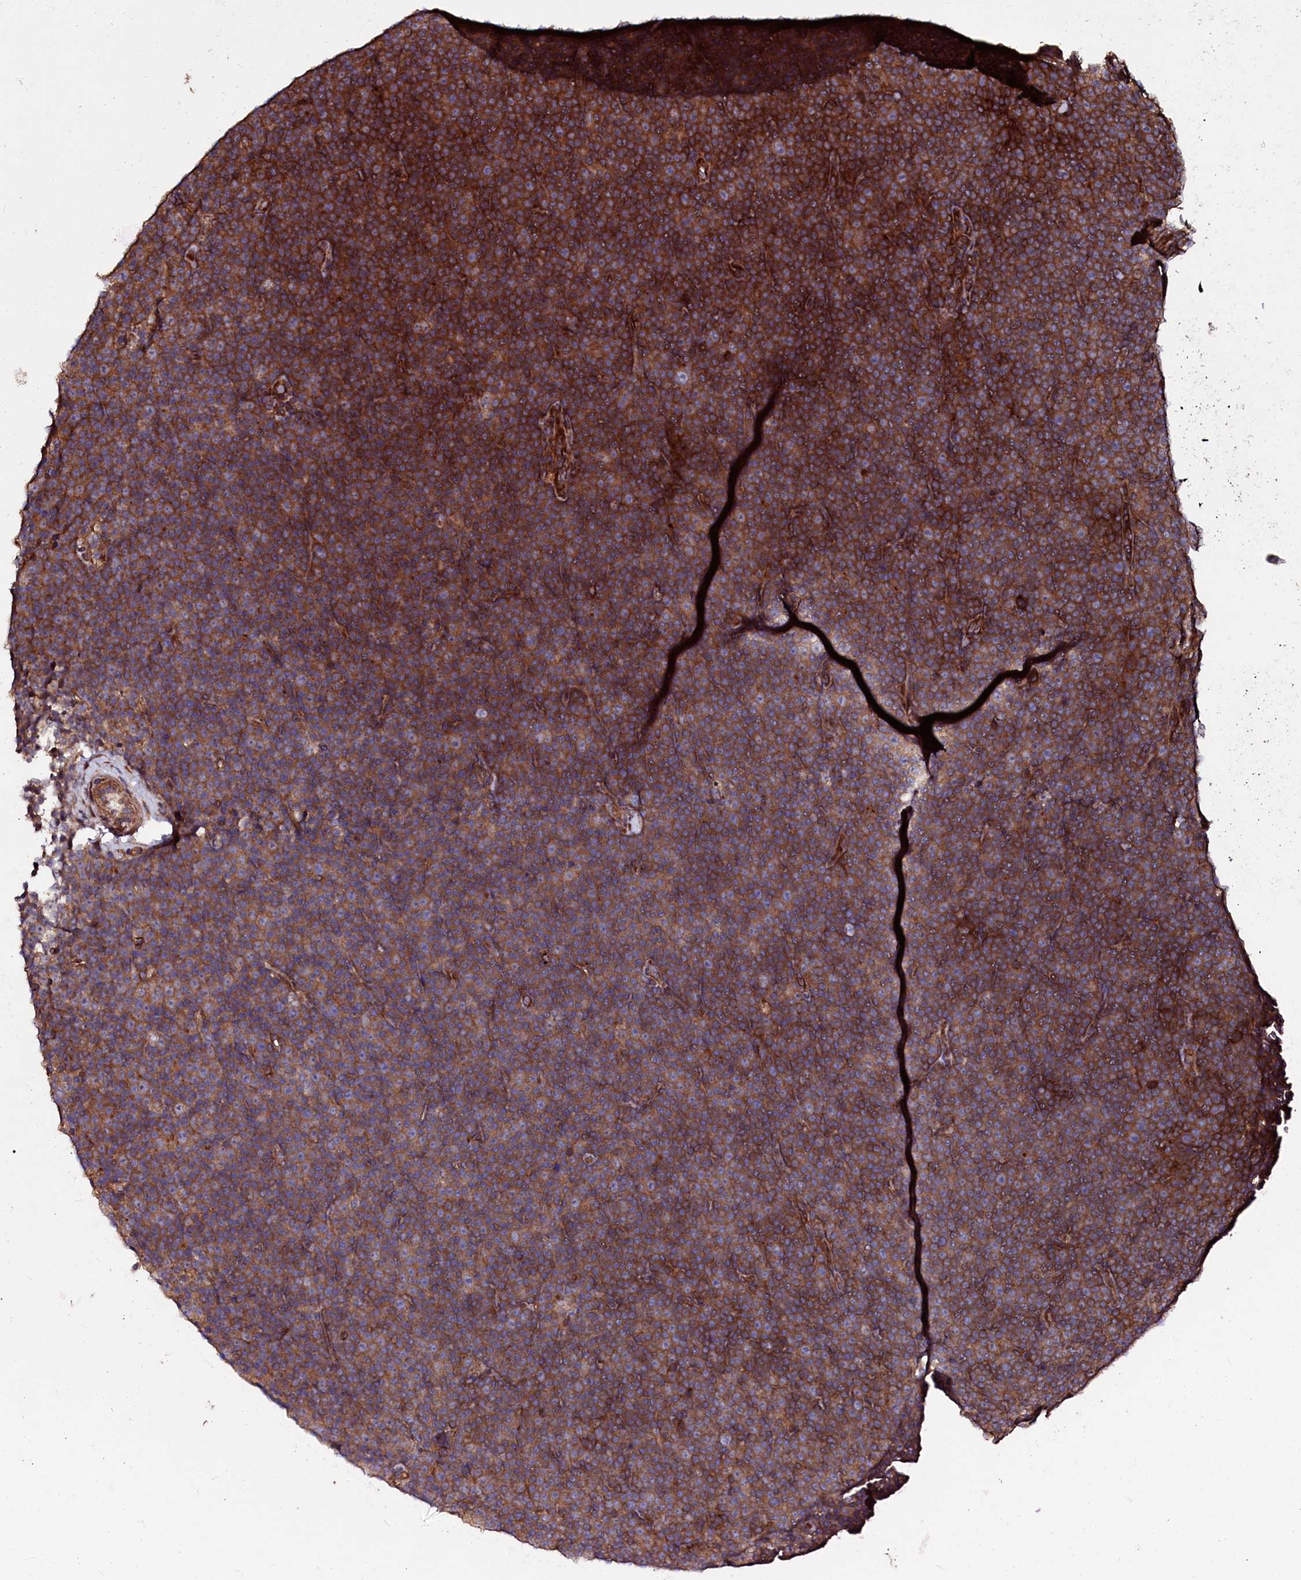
{"staining": {"intensity": "strong", "quantity": "25%-75%", "location": "cytoplasmic/membranous"}, "tissue": "lymphoma", "cell_type": "Tumor cells", "image_type": "cancer", "snomed": [{"axis": "morphology", "description": "Malignant lymphoma, non-Hodgkin's type, Low grade"}, {"axis": "topography", "description": "Lymph node"}], "caption": "Immunohistochemistry (IHC) staining of low-grade malignant lymphoma, non-Hodgkin's type, which demonstrates high levels of strong cytoplasmic/membranous expression in approximately 25%-75% of tumor cells indicating strong cytoplasmic/membranous protein expression. The staining was performed using DAB (3,3'-diaminobenzidine) (brown) for protein detection and nuclei were counterstained in hematoxylin (blue).", "gene": "USPL1", "patient": {"sex": "female", "age": 67}}